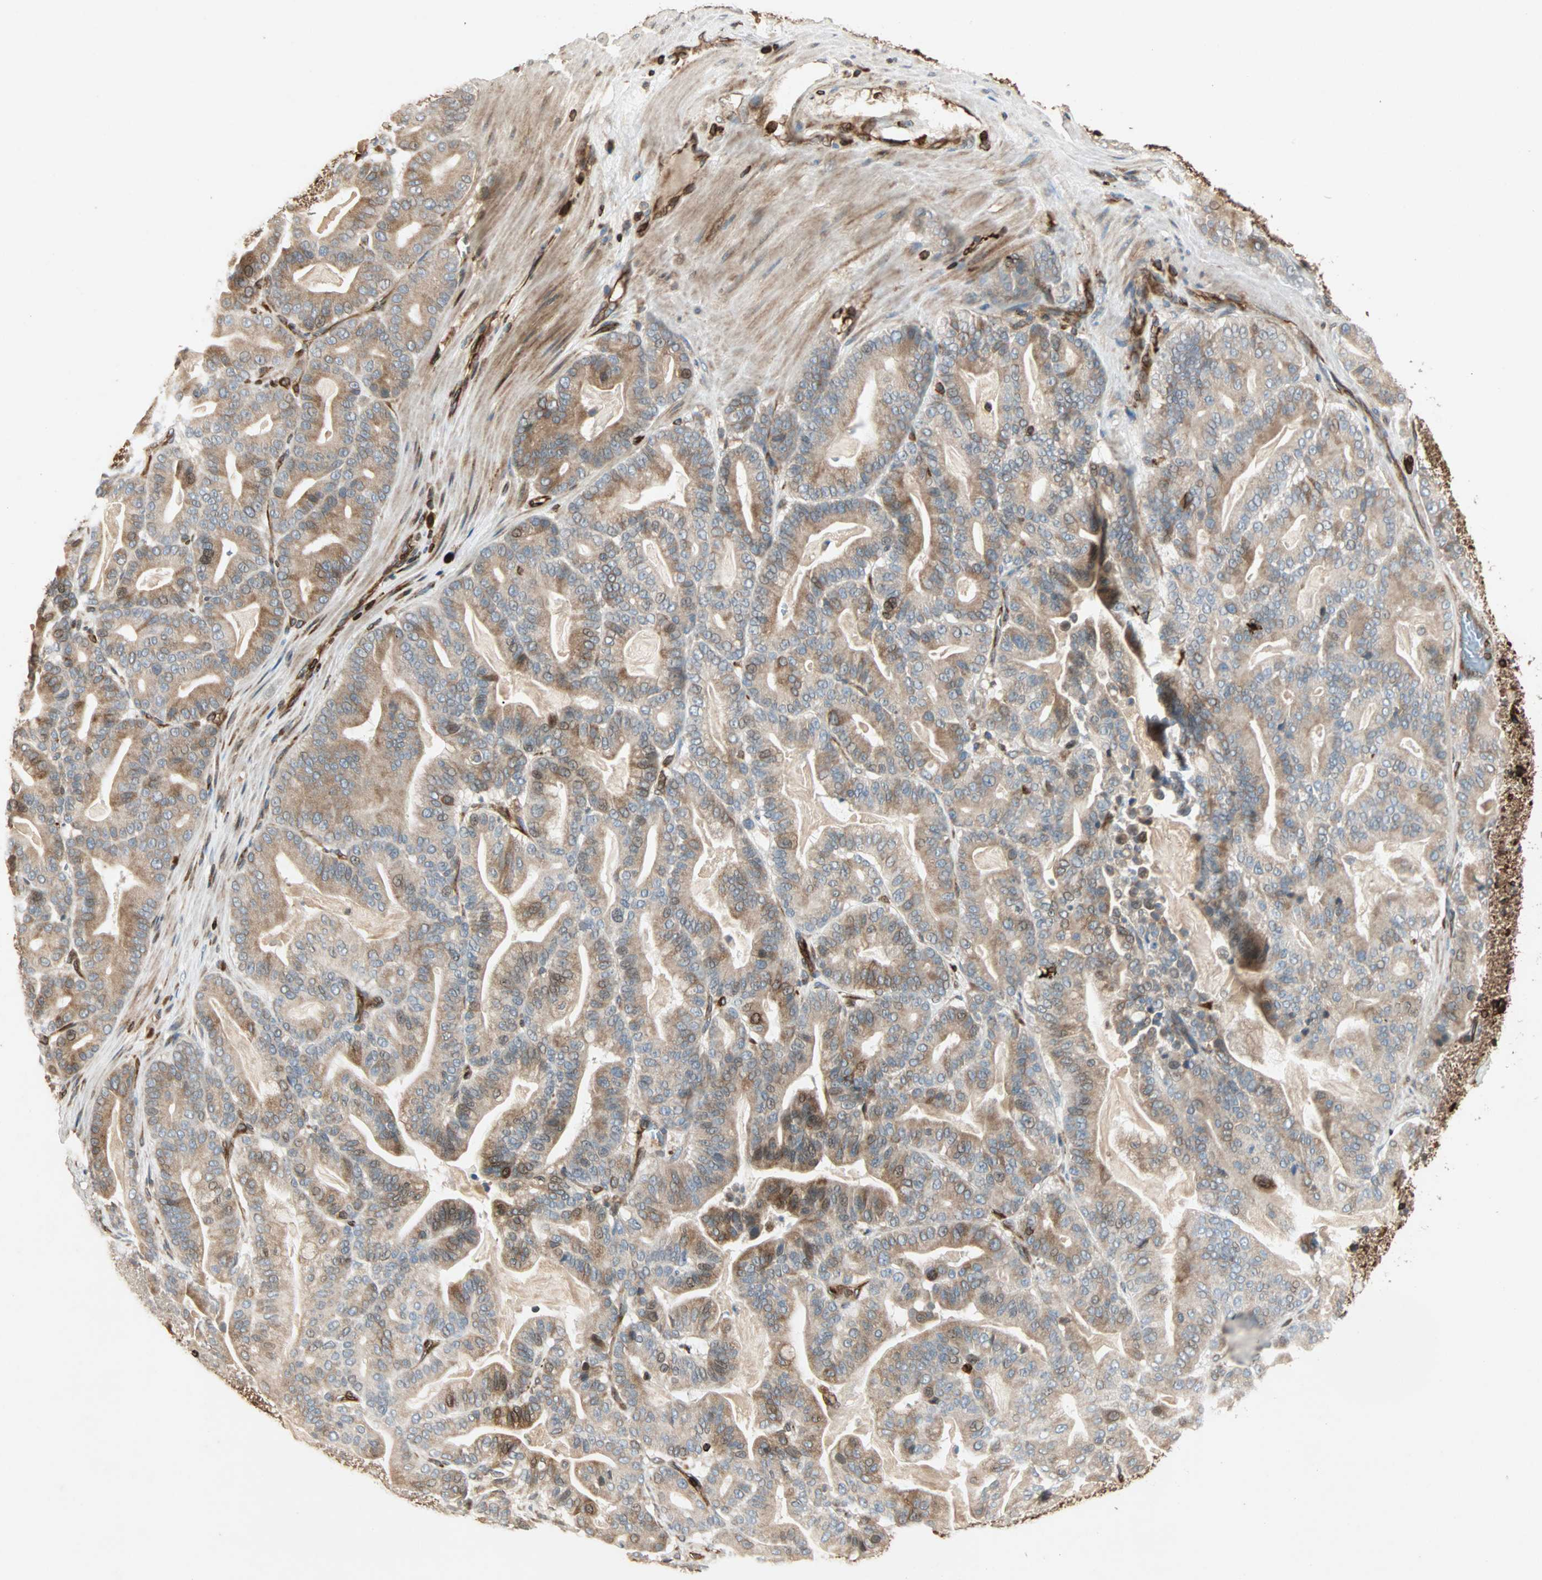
{"staining": {"intensity": "moderate", "quantity": ">75%", "location": "cytoplasmic/membranous"}, "tissue": "pancreatic cancer", "cell_type": "Tumor cells", "image_type": "cancer", "snomed": [{"axis": "morphology", "description": "Adenocarcinoma, NOS"}, {"axis": "topography", "description": "Pancreas"}], "caption": "Protein staining demonstrates moderate cytoplasmic/membranous expression in approximately >75% of tumor cells in pancreatic cancer (adenocarcinoma).", "gene": "TAPBP", "patient": {"sex": "male", "age": 63}}